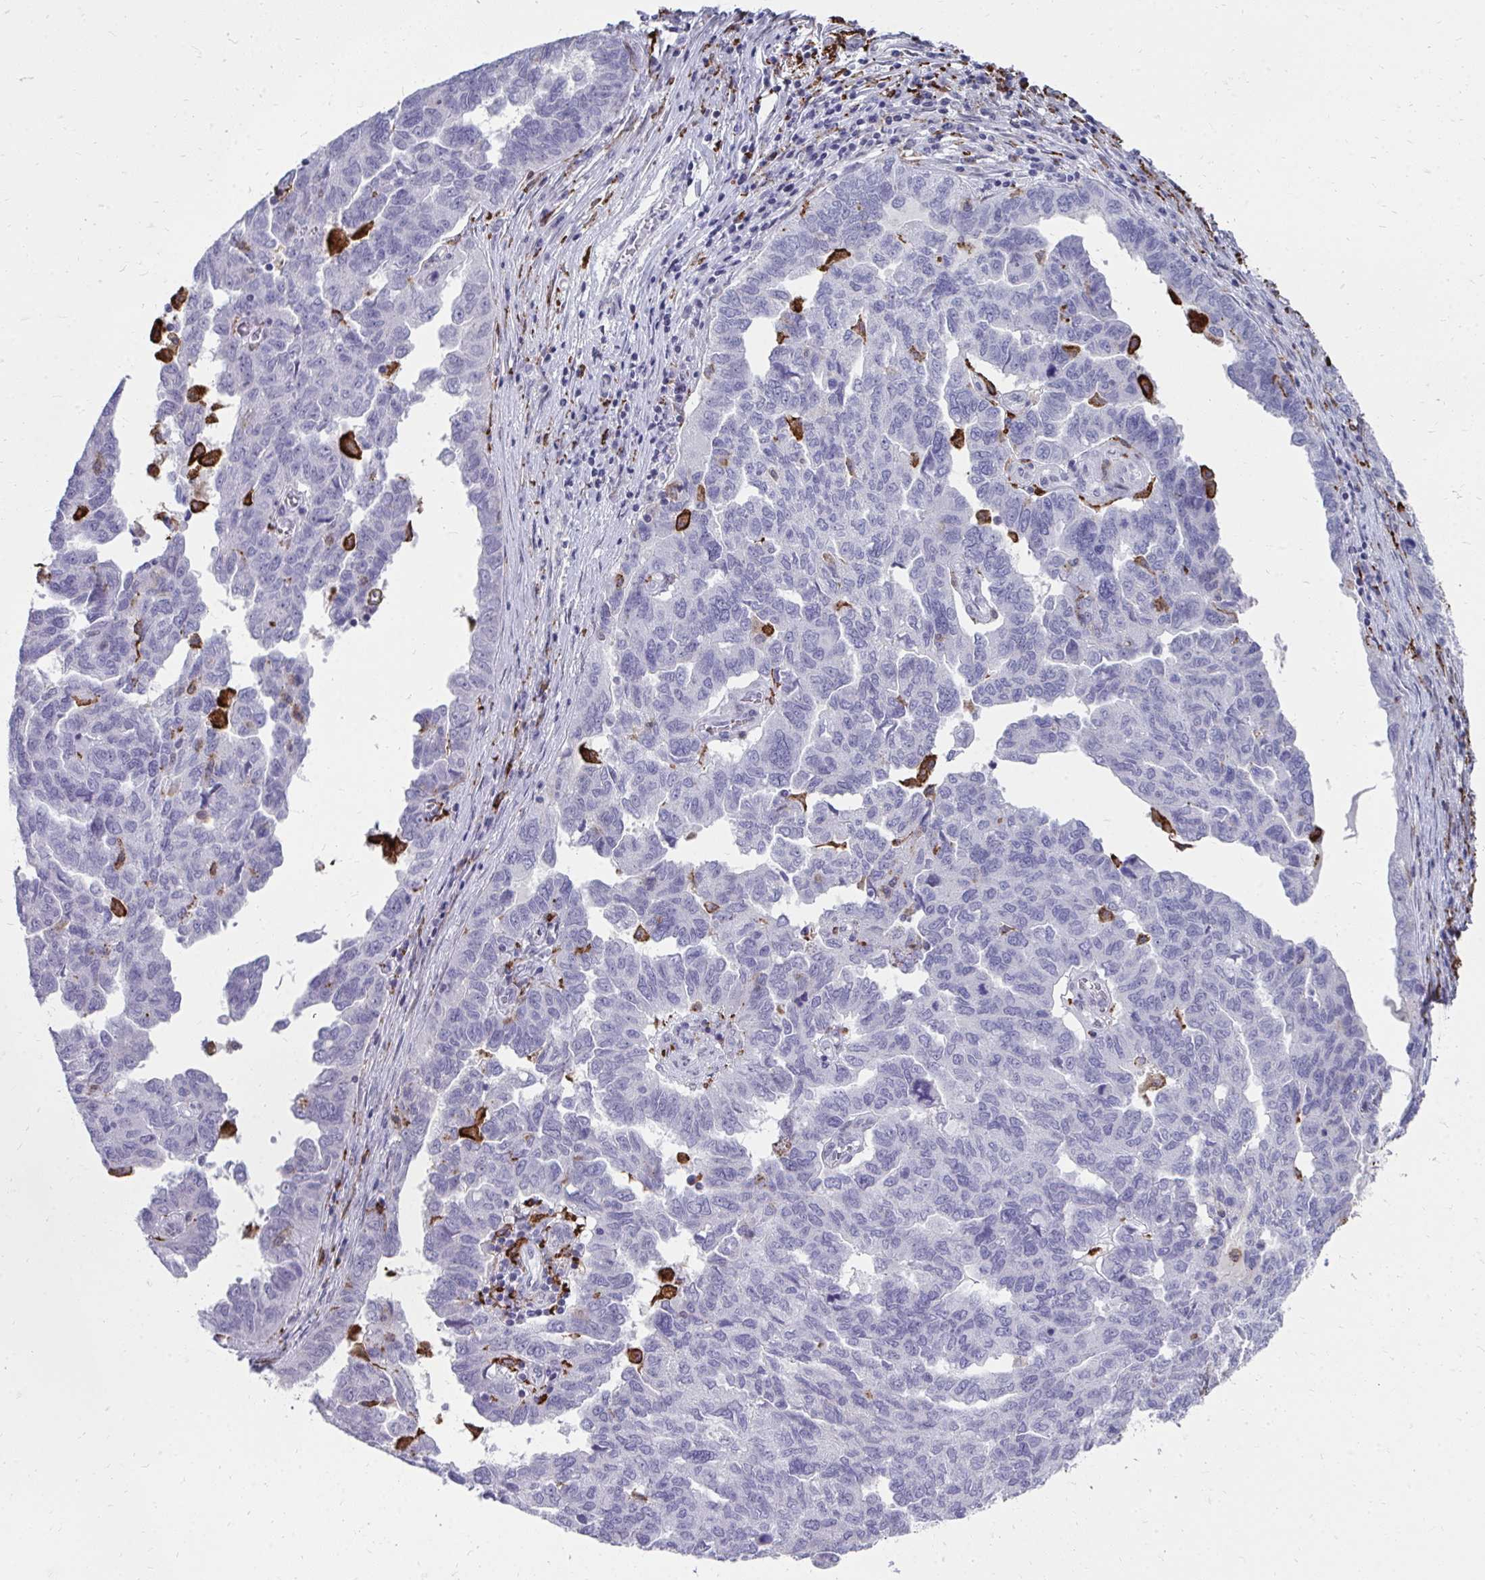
{"staining": {"intensity": "negative", "quantity": "none", "location": "none"}, "tissue": "ovarian cancer", "cell_type": "Tumor cells", "image_type": "cancer", "snomed": [{"axis": "morphology", "description": "Cystadenocarcinoma, serous, NOS"}, {"axis": "topography", "description": "Ovary"}], "caption": "Protein analysis of serous cystadenocarcinoma (ovarian) exhibits no significant expression in tumor cells.", "gene": "CD163", "patient": {"sex": "female", "age": 64}}